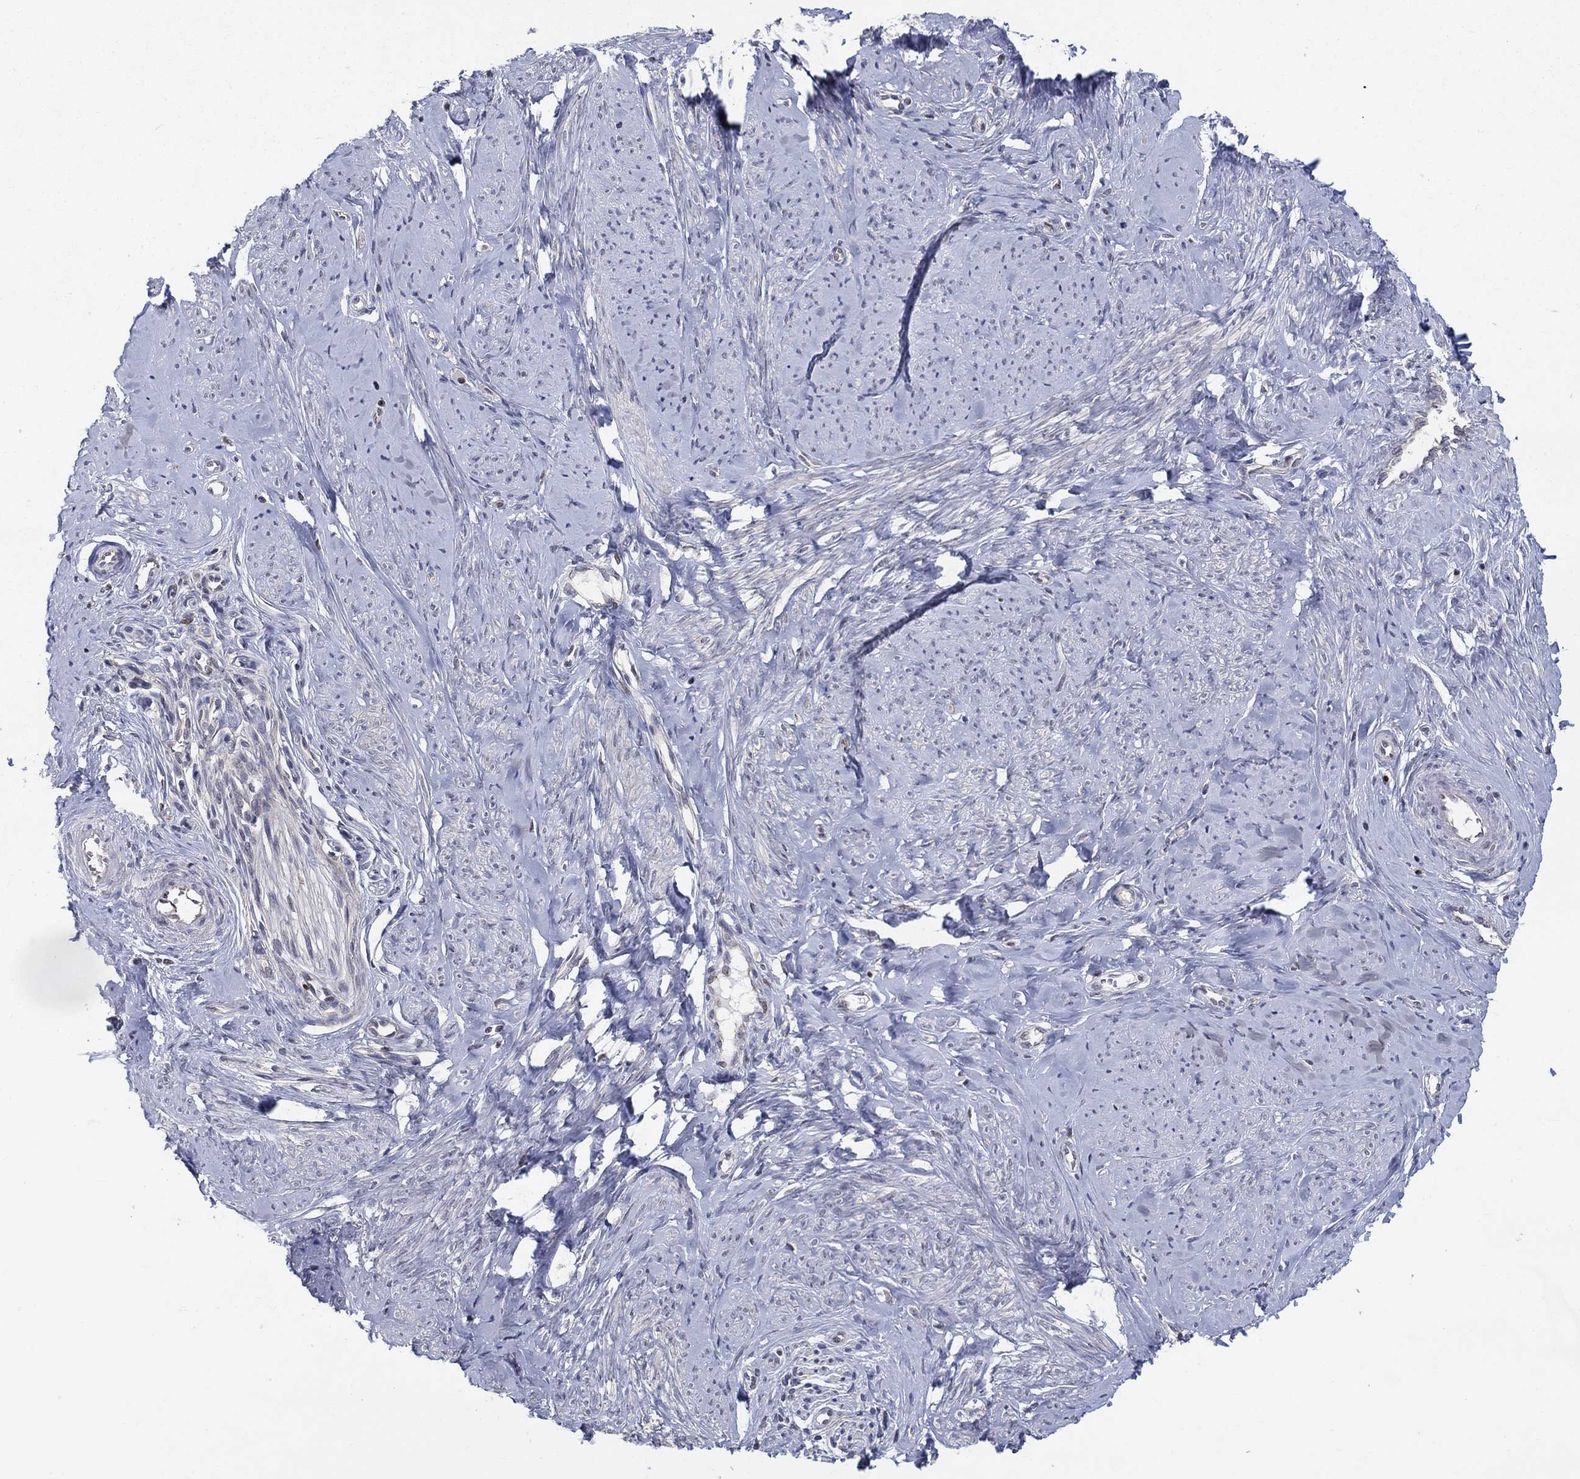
{"staining": {"intensity": "negative", "quantity": "none", "location": "none"}, "tissue": "smooth muscle", "cell_type": "Smooth muscle cells", "image_type": "normal", "snomed": [{"axis": "morphology", "description": "Normal tissue, NOS"}, {"axis": "topography", "description": "Smooth muscle"}], "caption": "Immunohistochemistry (IHC) histopathology image of benign smooth muscle: human smooth muscle stained with DAB exhibits no significant protein staining in smooth muscle cells. (Brightfield microscopy of DAB immunohistochemistry (IHC) at high magnification).", "gene": "ZNHIT3", "patient": {"sex": "female", "age": 48}}